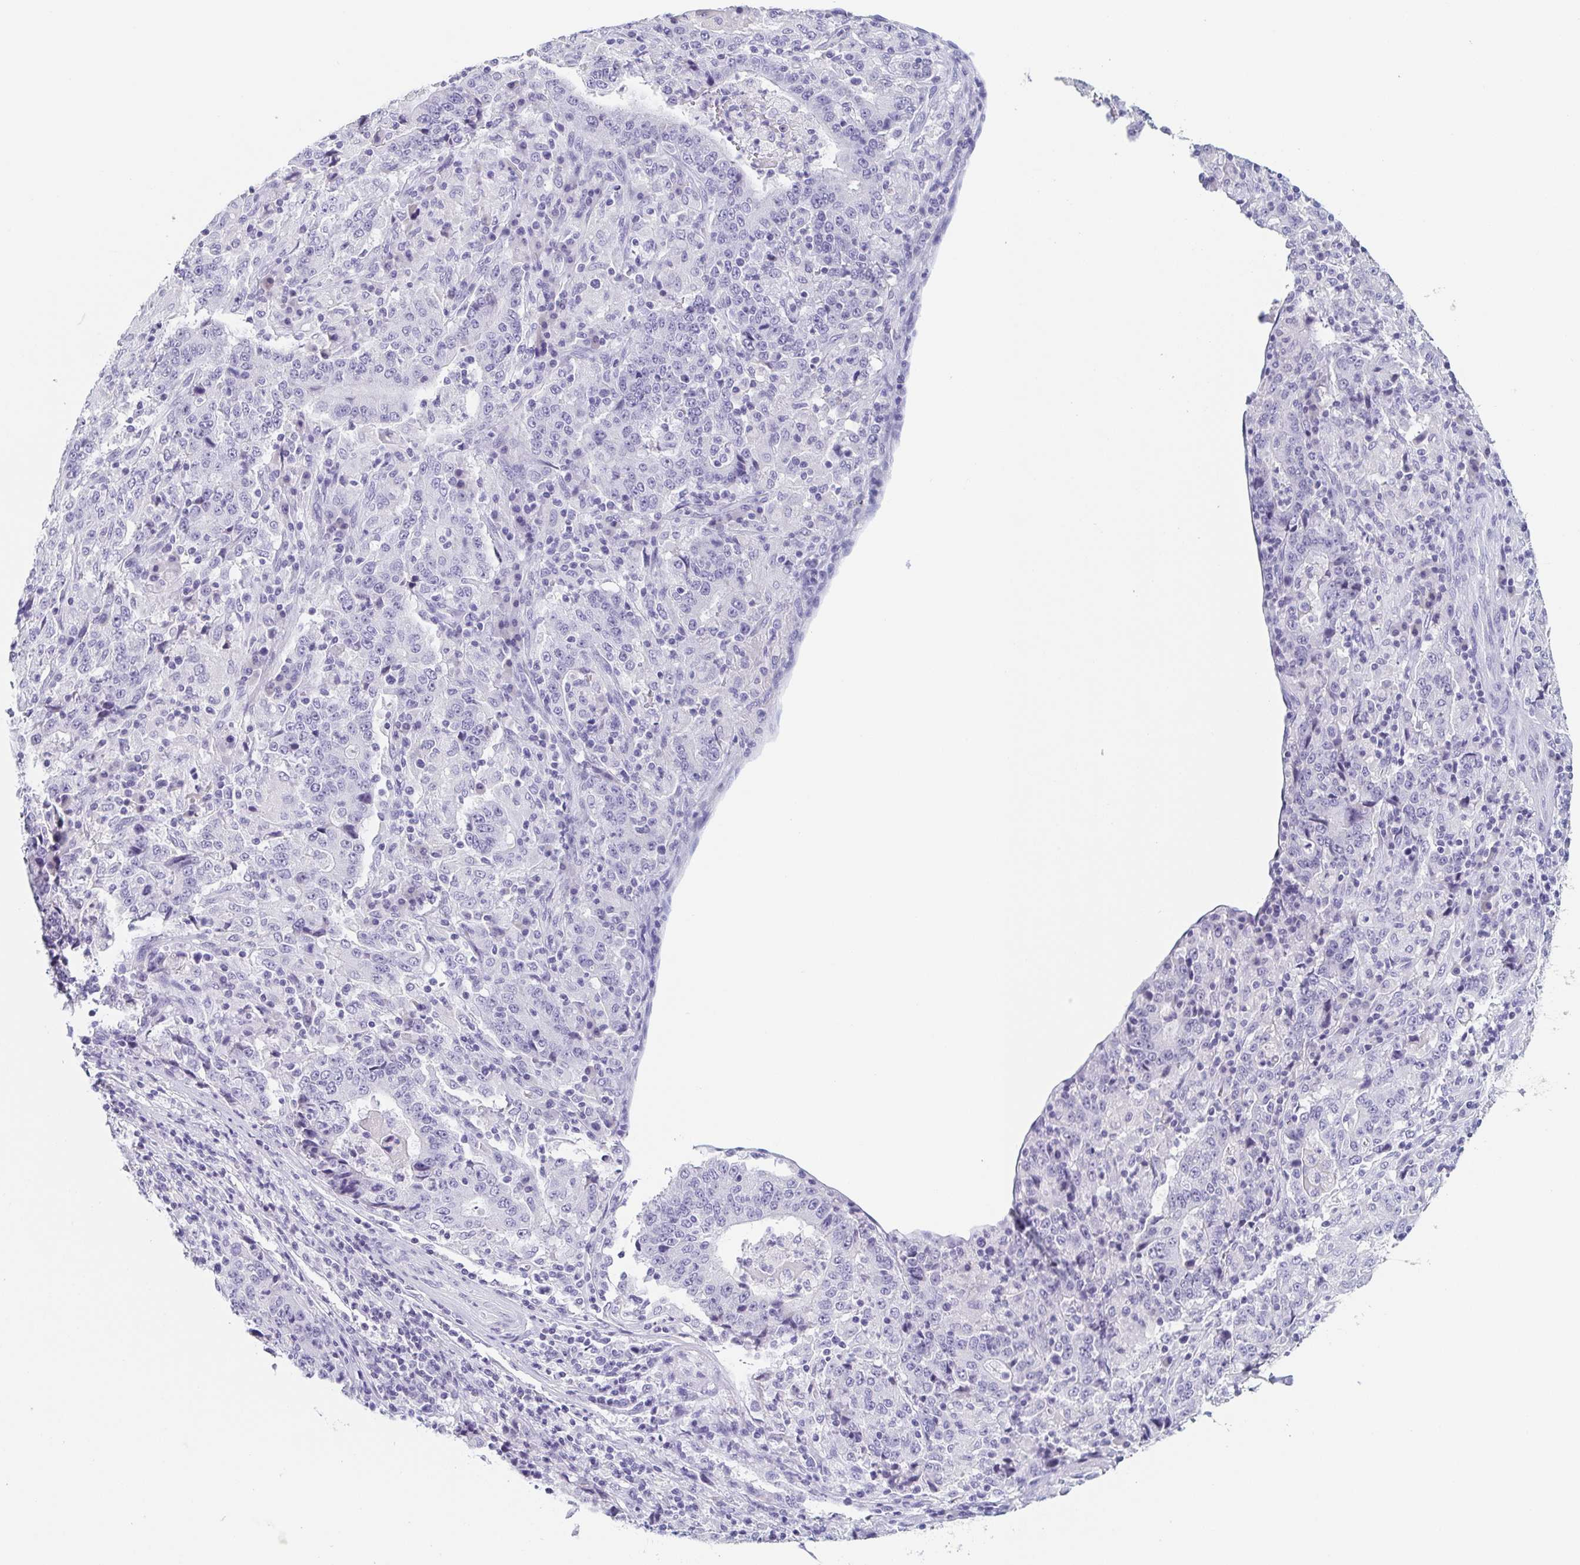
{"staining": {"intensity": "negative", "quantity": "none", "location": "none"}, "tissue": "stomach cancer", "cell_type": "Tumor cells", "image_type": "cancer", "snomed": [{"axis": "morphology", "description": "Normal tissue, NOS"}, {"axis": "morphology", "description": "Adenocarcinoma, NOS"}, {"axis": "topography", "description": "Stomach, upper"}, {"axis": "topography", "description": "Stomach"}], "caption": "Immunohistochemical staining of adenocarcinoma (stomach) reveals no significant staining in tumor cells.", "gene": "ITLN1", "patient": {"sex": "male", "age": 59}}